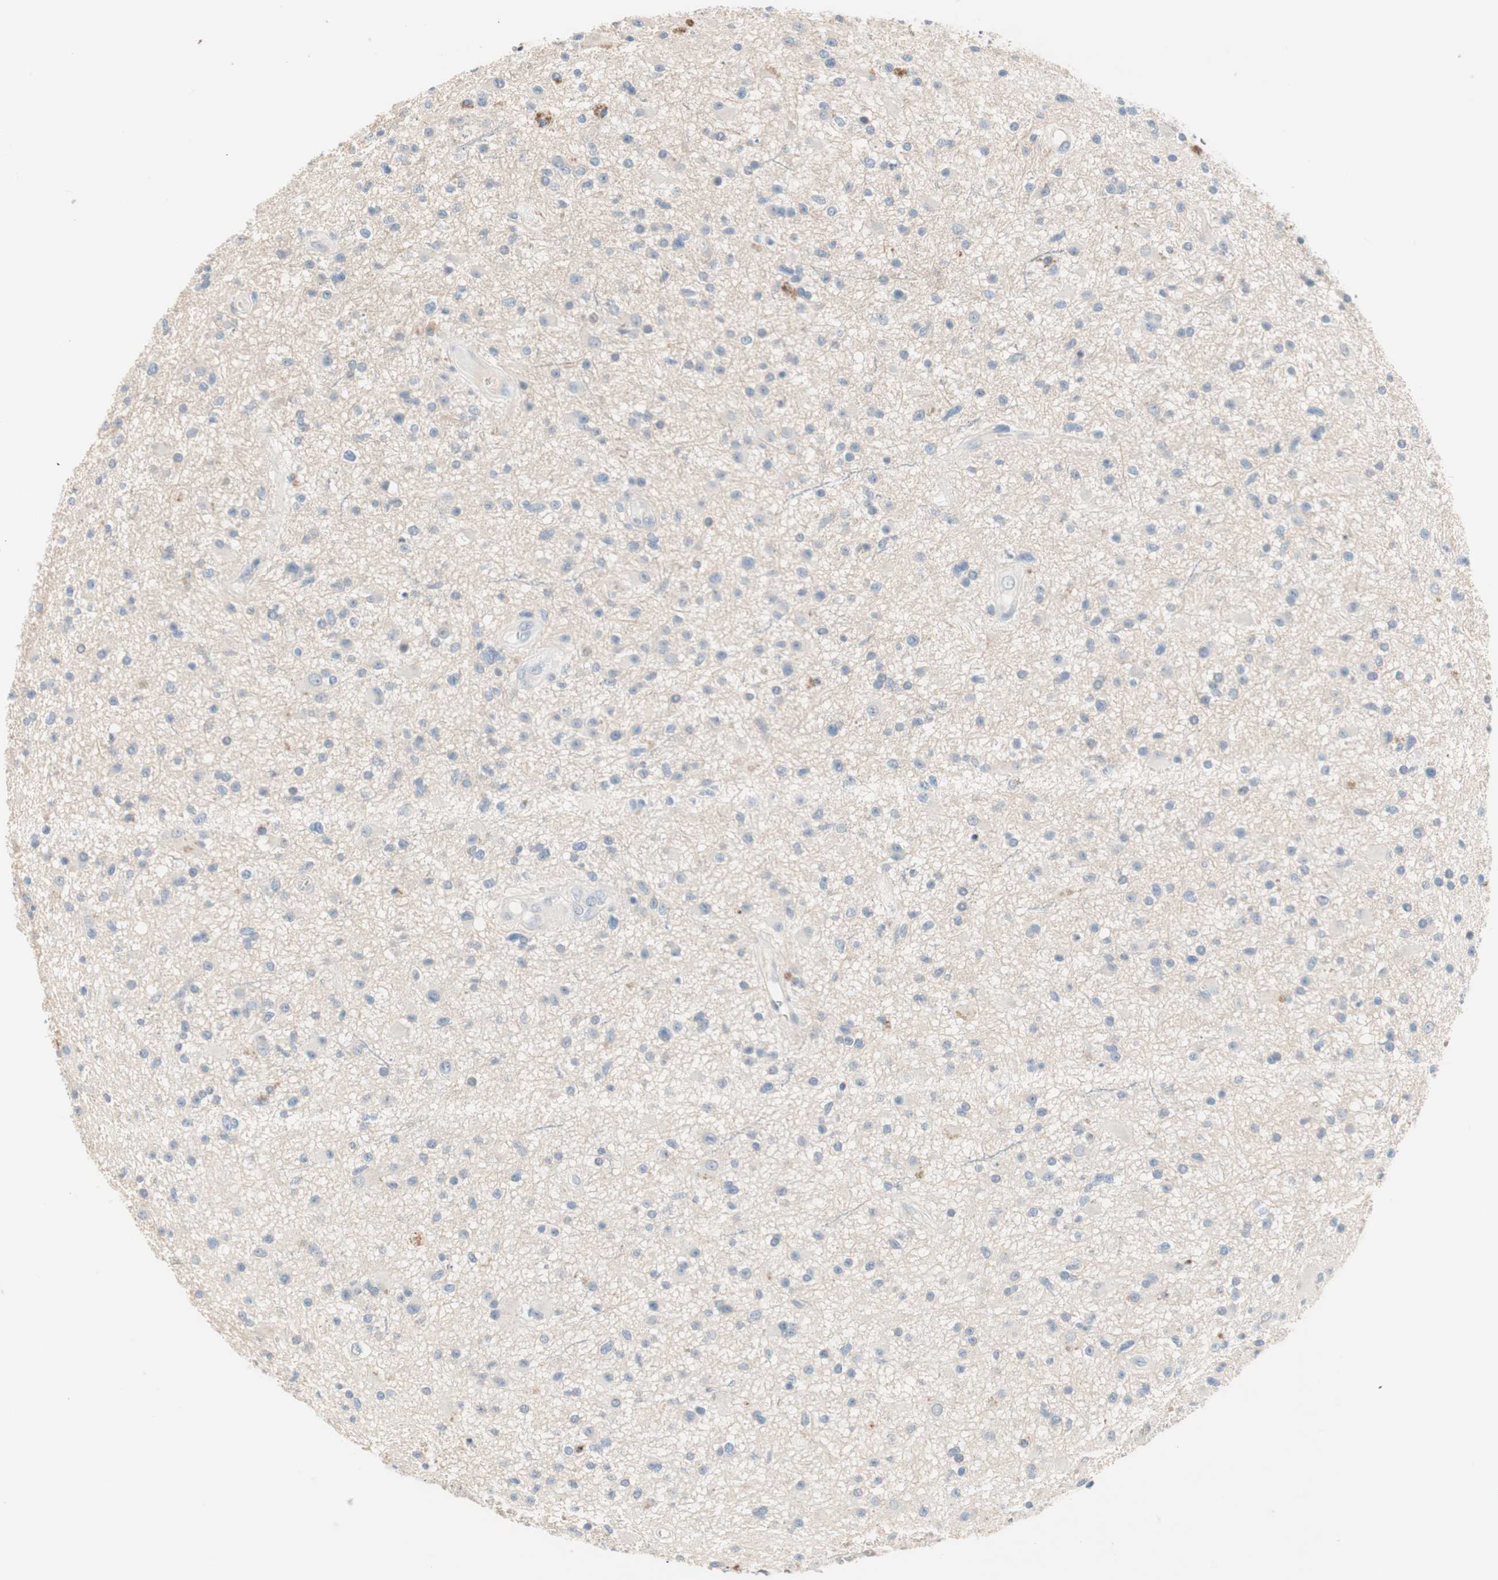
{"staining": {"intensity": "weak", "quantity": "<25%", "location": "cytoplasmic/membranous"}, "tissue": "glioma", "cell_type": "Tumor cells", "image_type": "cancer", "snomed": [{"axis": "morphology", "description": "Glioma, malignant, High grade"}, {"axis": "topography", "description": "Brain"}], "caption": "The micrograph displays no staining of tumor cells in high-grade glioma (malignant). The staining was performed using DAB (3,3'-diaminobenzidine) to visualize the protein expression in brown, while the nuclei were stained in blue with hematoxylin (Magnification: 20x).", "gene": "PDZK1", "patient": {"sex": "male", "age": 33}}